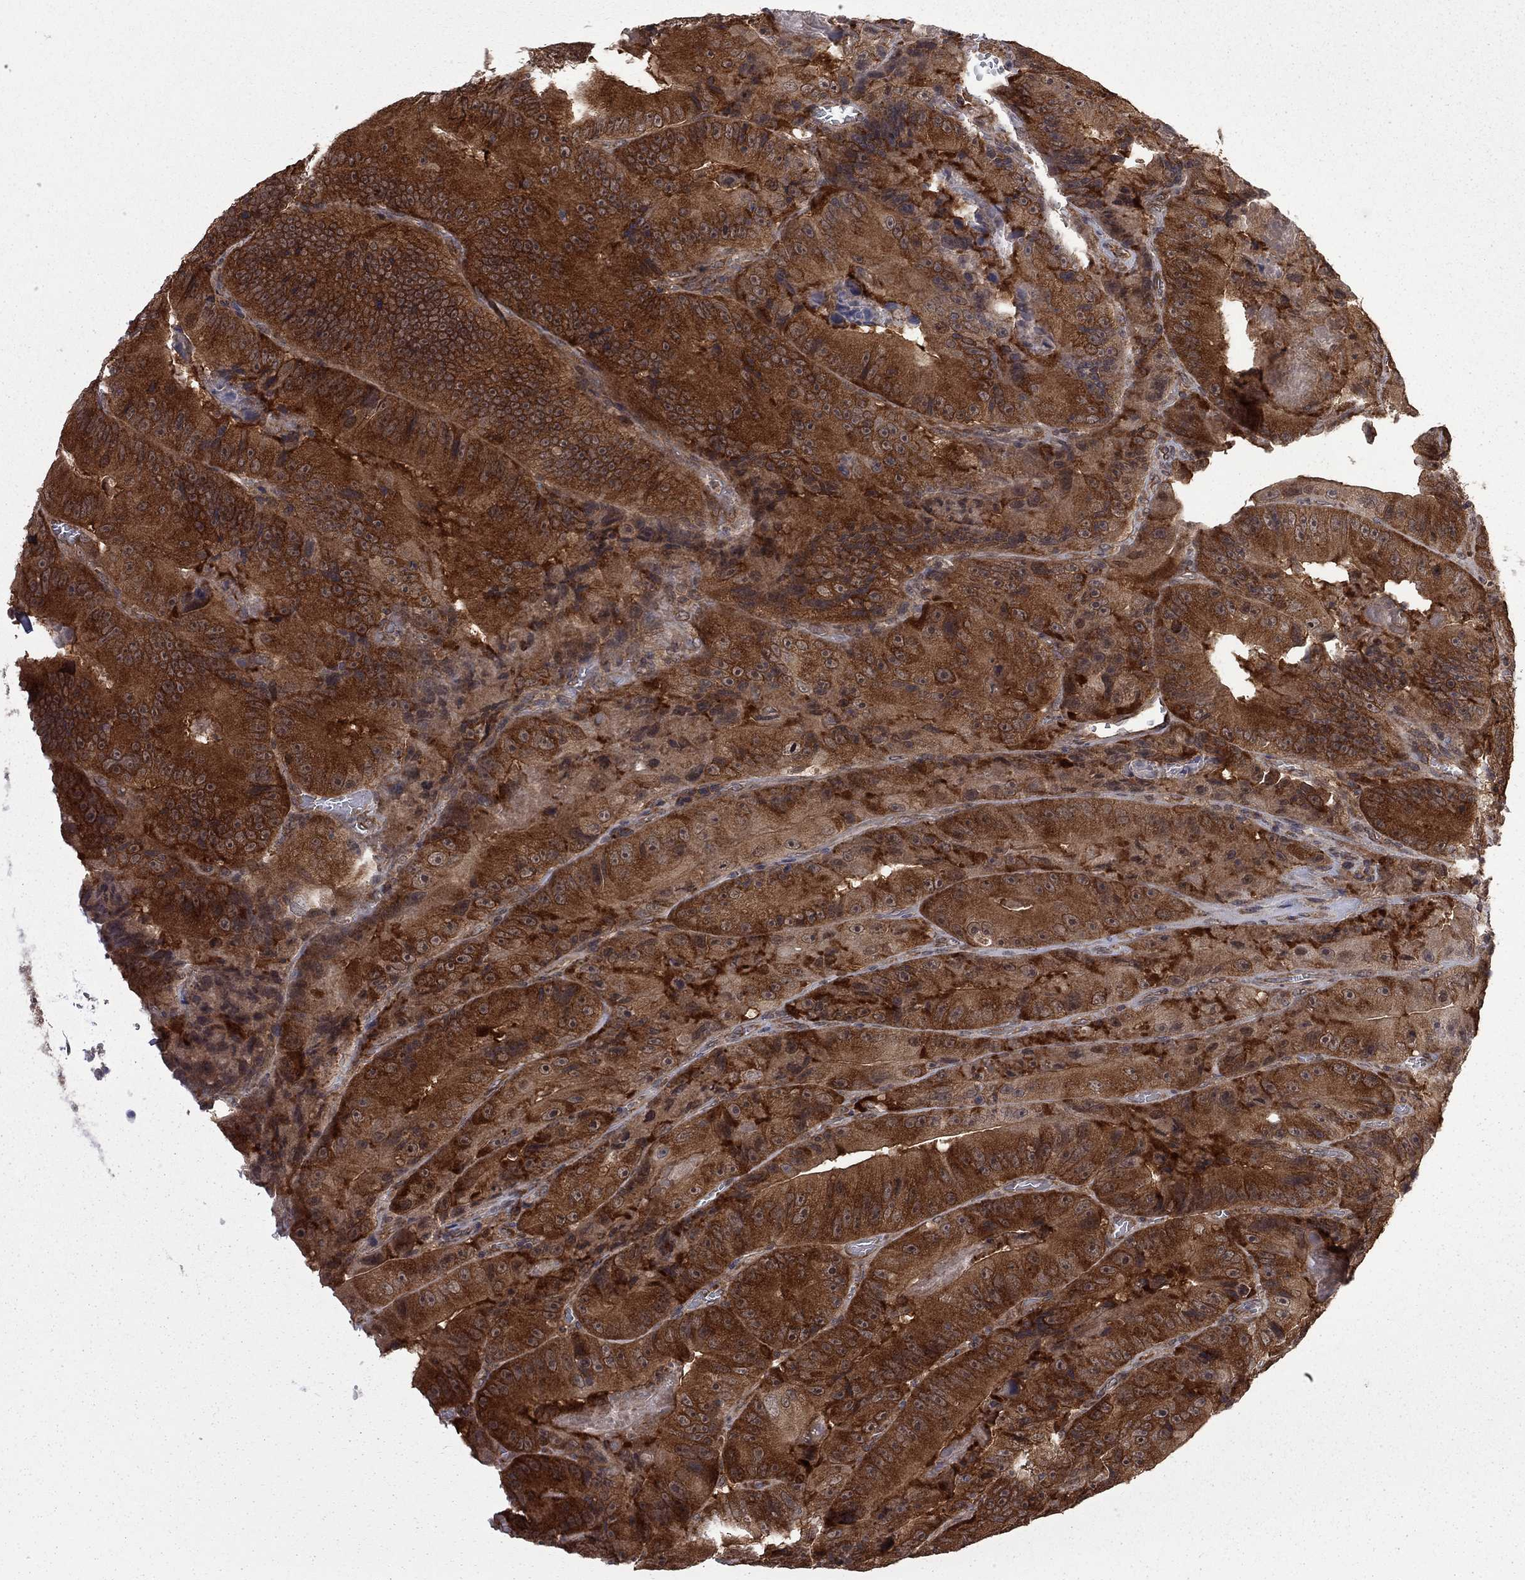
{"staining": {"intensity": "strong", "quantity": ">75%", "location": "cytoplasmic/membranous"}, "tissue": "colorectal cancer", "cell_type": "Tumor cells", "image_type": "cancer", "snomed": [{"axis": "morphology", "description": "Adenocarcinoma, NOS"}, {"axis": "topography", "description": "Colon"}], "caption": "High-power microscopy captured an immunohistochemistry micrograph of colorectal cancer, revealing strong cytoplasmic/membranous positivity in about >75% of tumor cells.", "gene": "NAA50", "patient": {"sex": "female", "age": 86}}